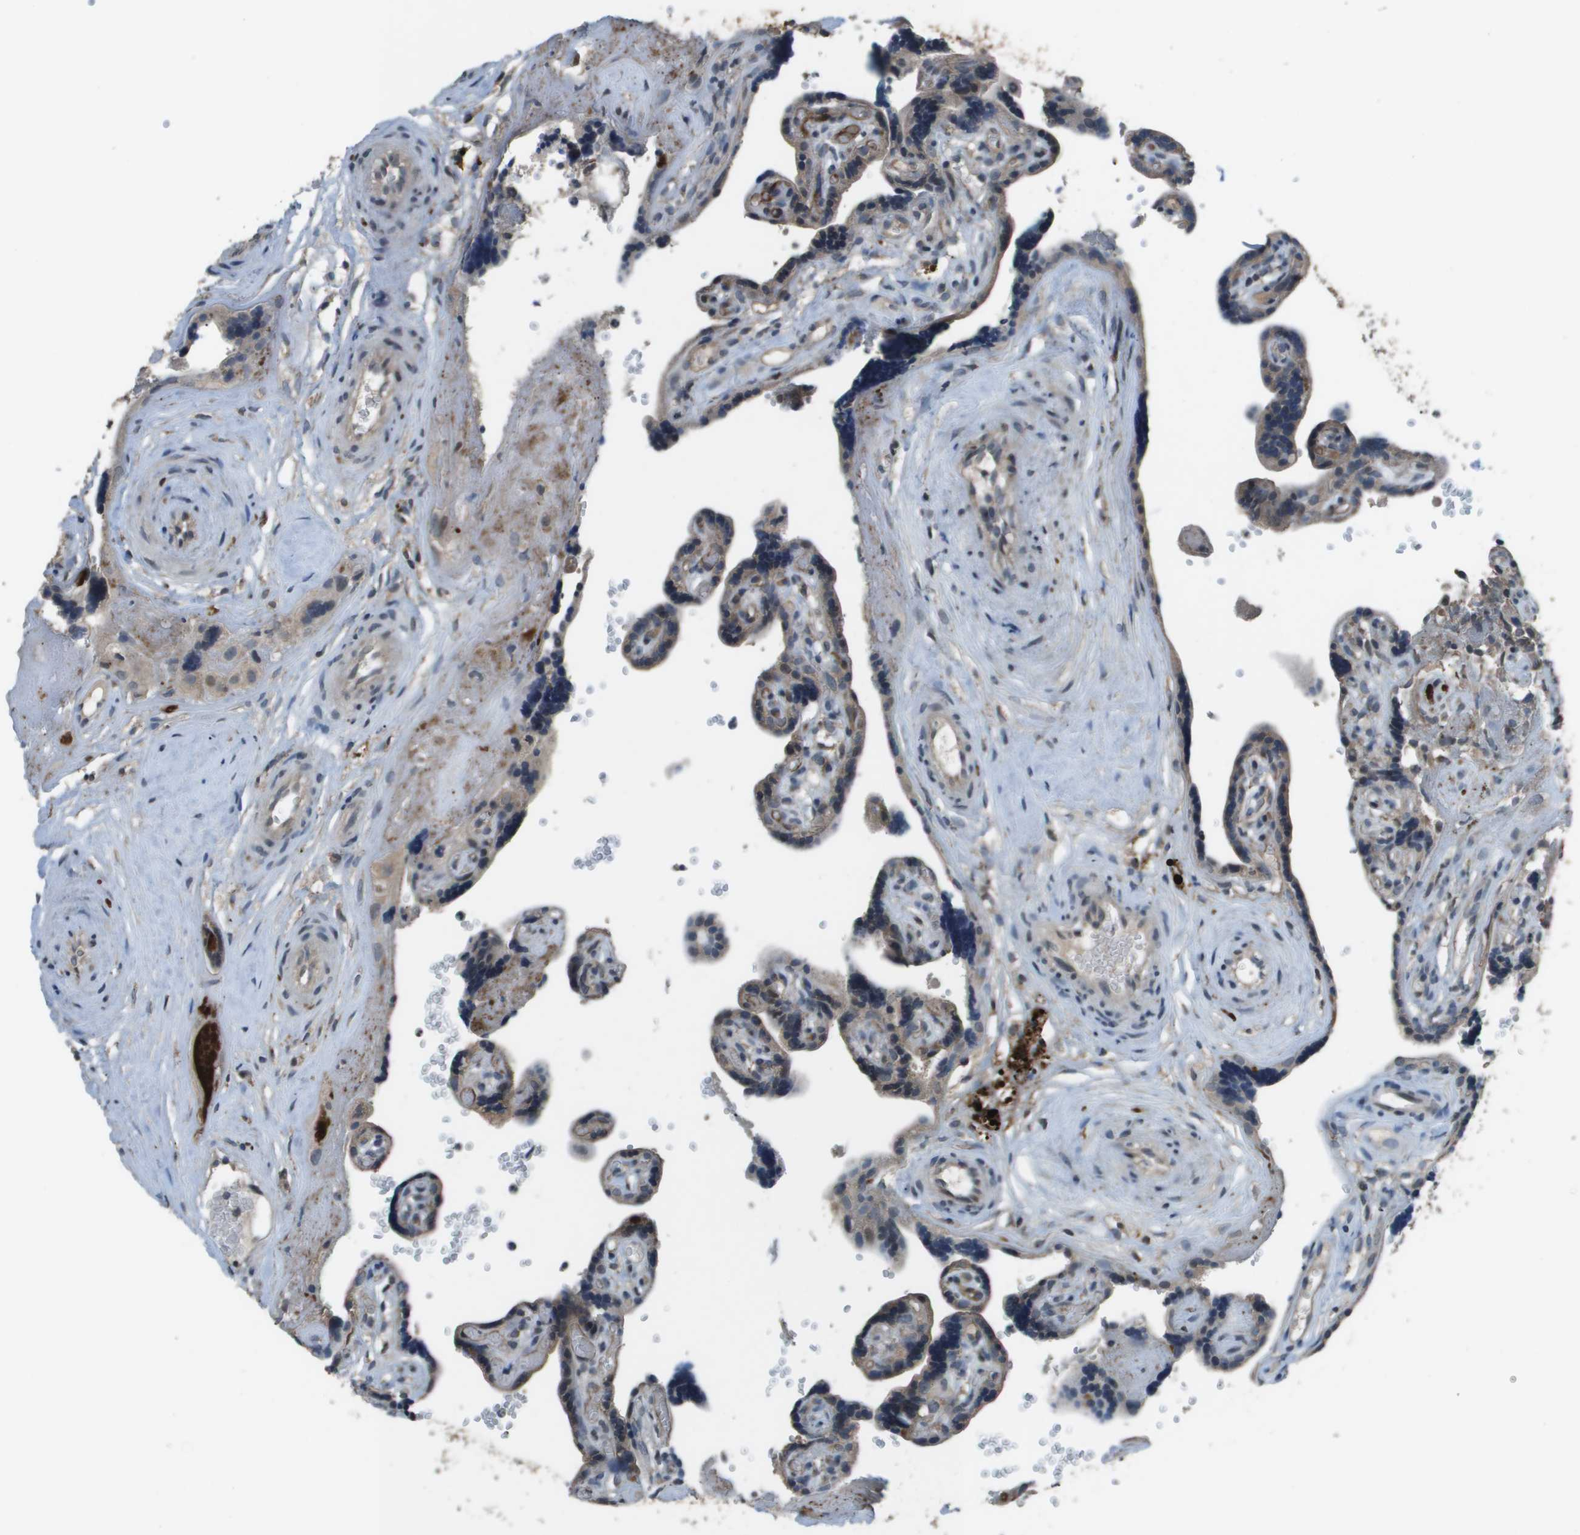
{"staining": {"intensity": "negative", "quantity": "none", "location": "none"}, "tissue": "placenta", "cell_type": "Decidual cells", "image_type": "normal", "snomed": [{"axis": "morphology", "description": "Normal tissue, NOS"}, {"axis": "topography", "description": "Placenta"}], "caption": "A high-resolution photomicrograph shows IHC staining of benign placenta, which displays no significant positivity in decidual cells.", "gene": "GOSR2", "patient": {"sex": "female", "age": 30}}